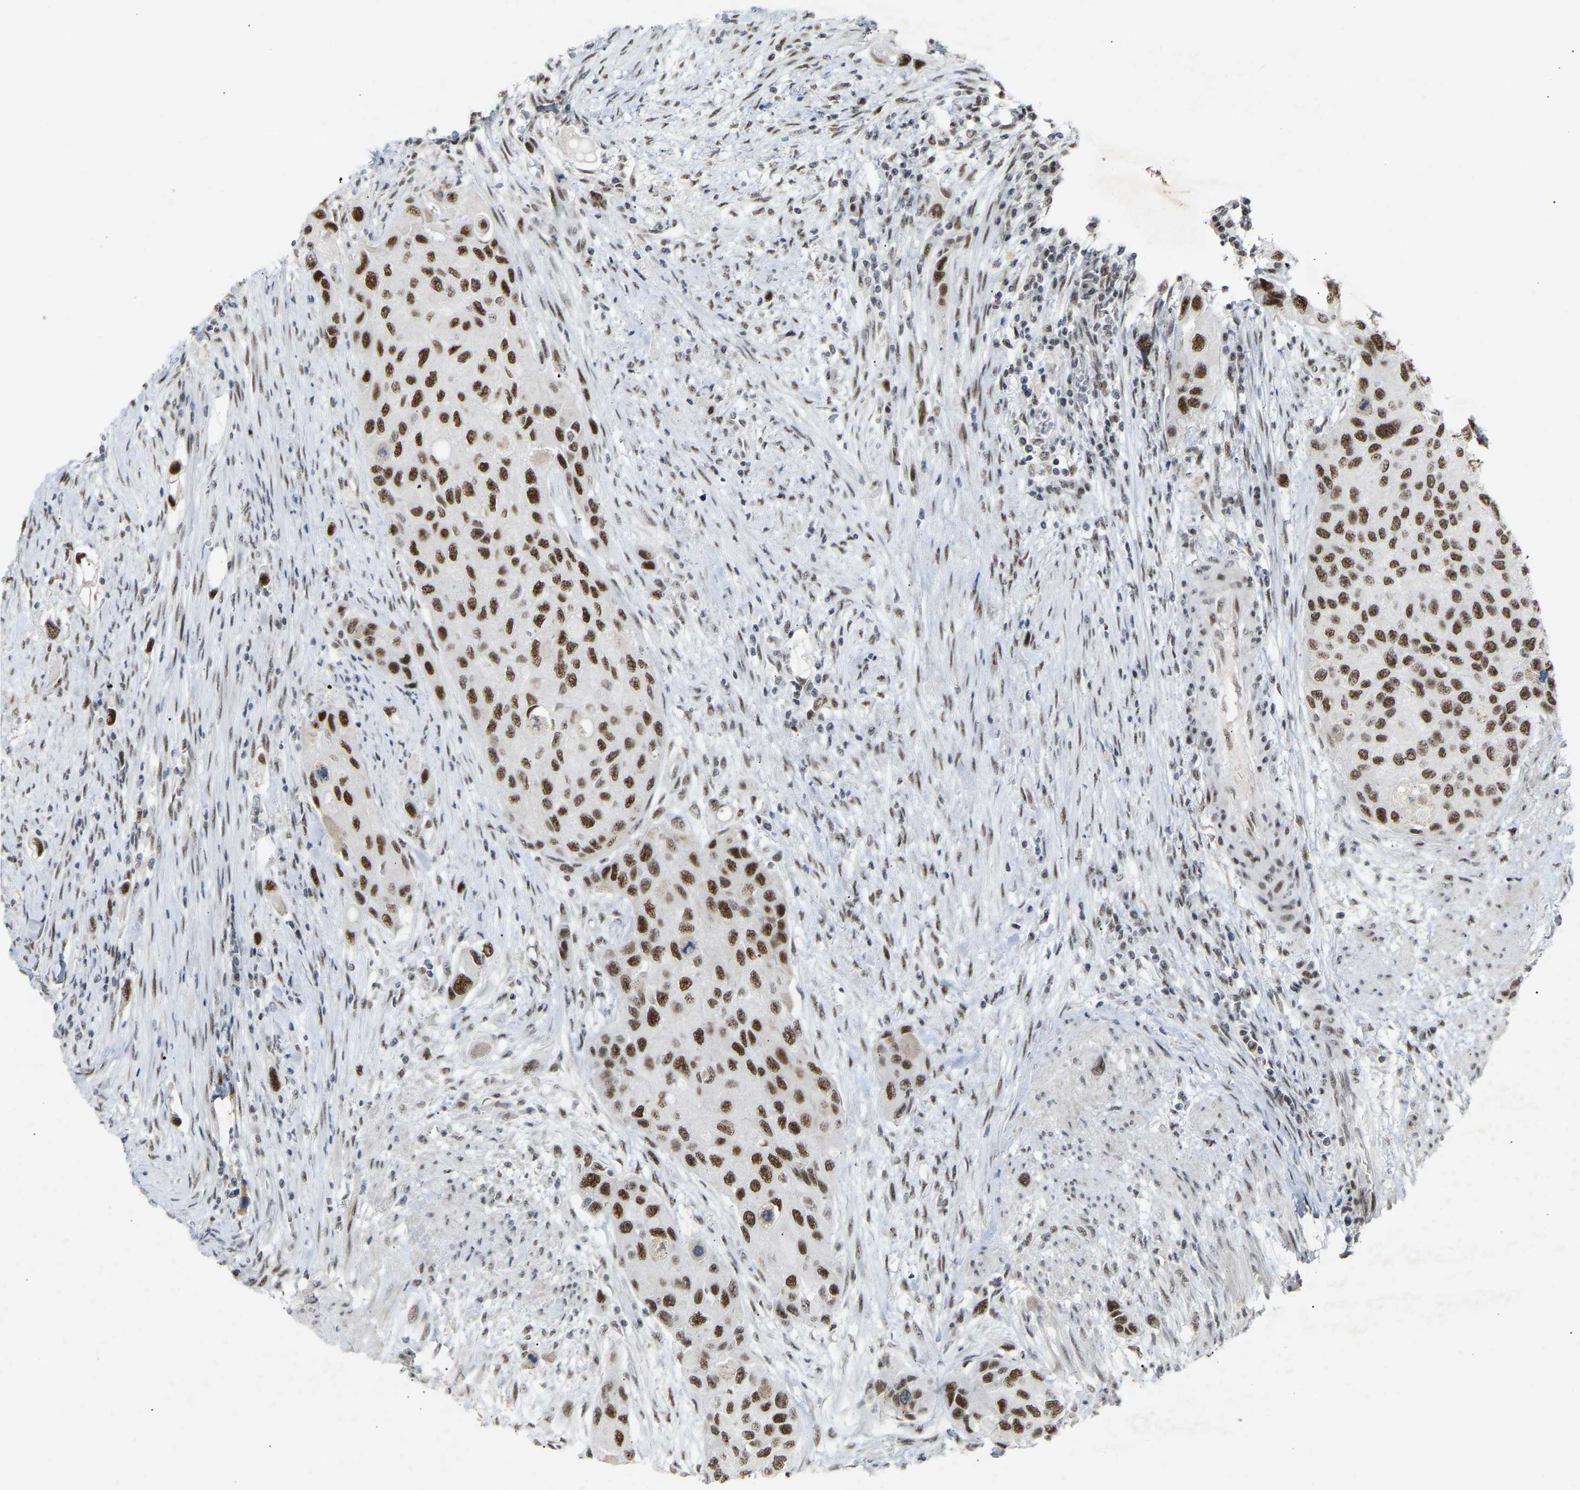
{"staining": {"intensity": "strong", "quantity": ">75%", "location": "nuclear"}, "tissue": "urothelial cancer", "cell_type": "Tumor cells", "image_type": "cancer", "snomed": [{"axis": "morphology", "description": "Urothelial carcinoma, High grade"}, {"axis": "topography", "description": "Urinary bladder"}], "caption": "High-magnification brightfield microscopy of high-grade urothelial carcinoma stained with DAB (3,3'-diaminobenzidine) (brown) and counterstained with hematoxylin (blue). tumor cells exhibit strong nuclear positivity is identified in about>75% of cells.", "gene": "NELFB", "patient": {"sex": "female", "age": 56}}